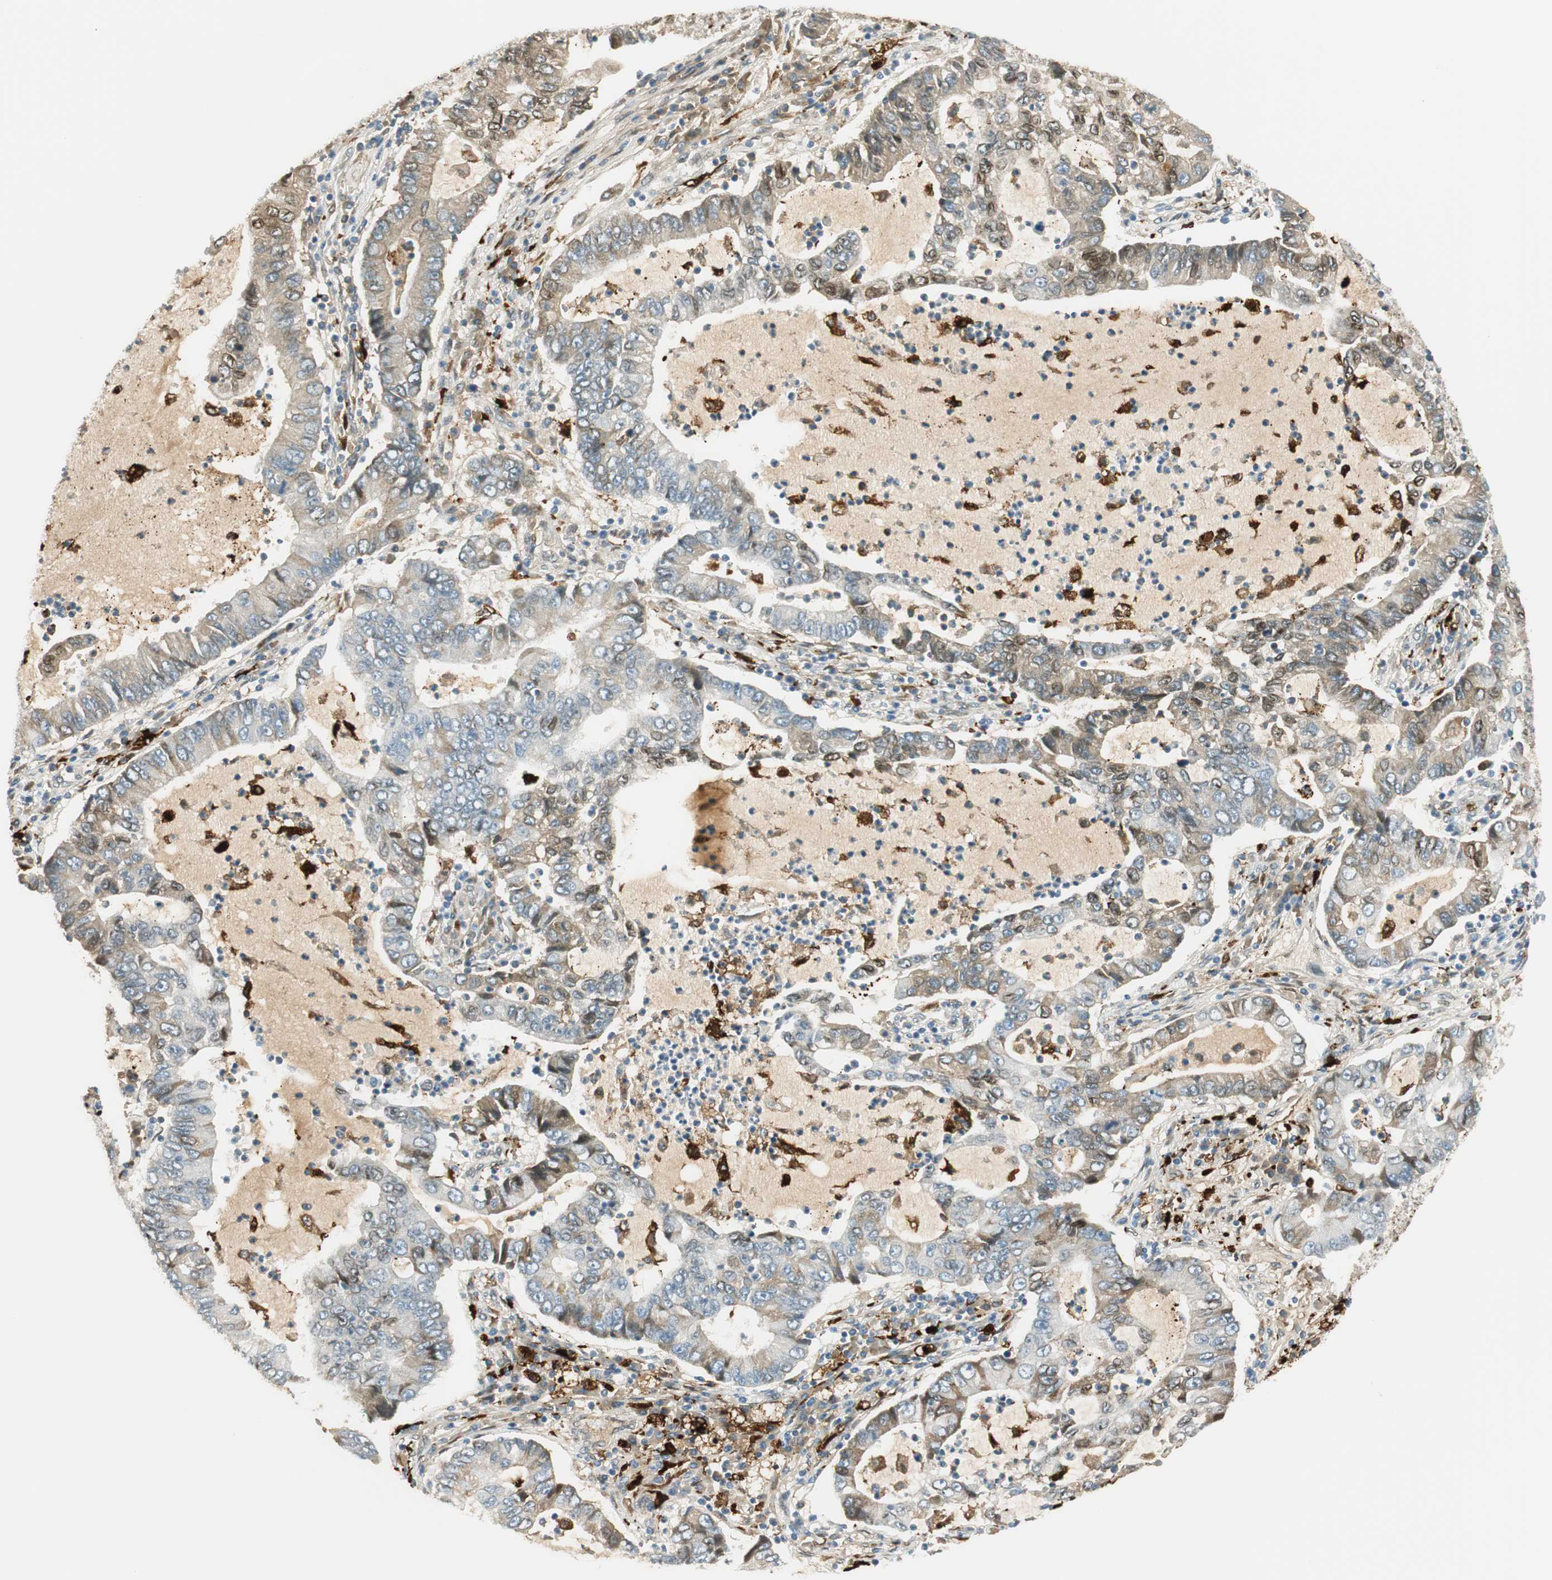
{"staining": {"intensity": "weak", "quantity": "<25%", "location": "cytoplasmic/membranous"}, "tissue": "lung cancer", "cell_type": "Tumor cells", "image_type": "cancer", "snomed": [{"axis": "morphology", "description": "Adenocarcinoma, NOS"}, {"axis": "topography", "description": "Lung"}], "caption": "An immunohistochemistry (IHC) photomicrograph of lung cancer is shown. There is no staining in tumor cells of lung cancer.", "gene": "TMEM260", "patient": {"sex": "female", "age": 51}}